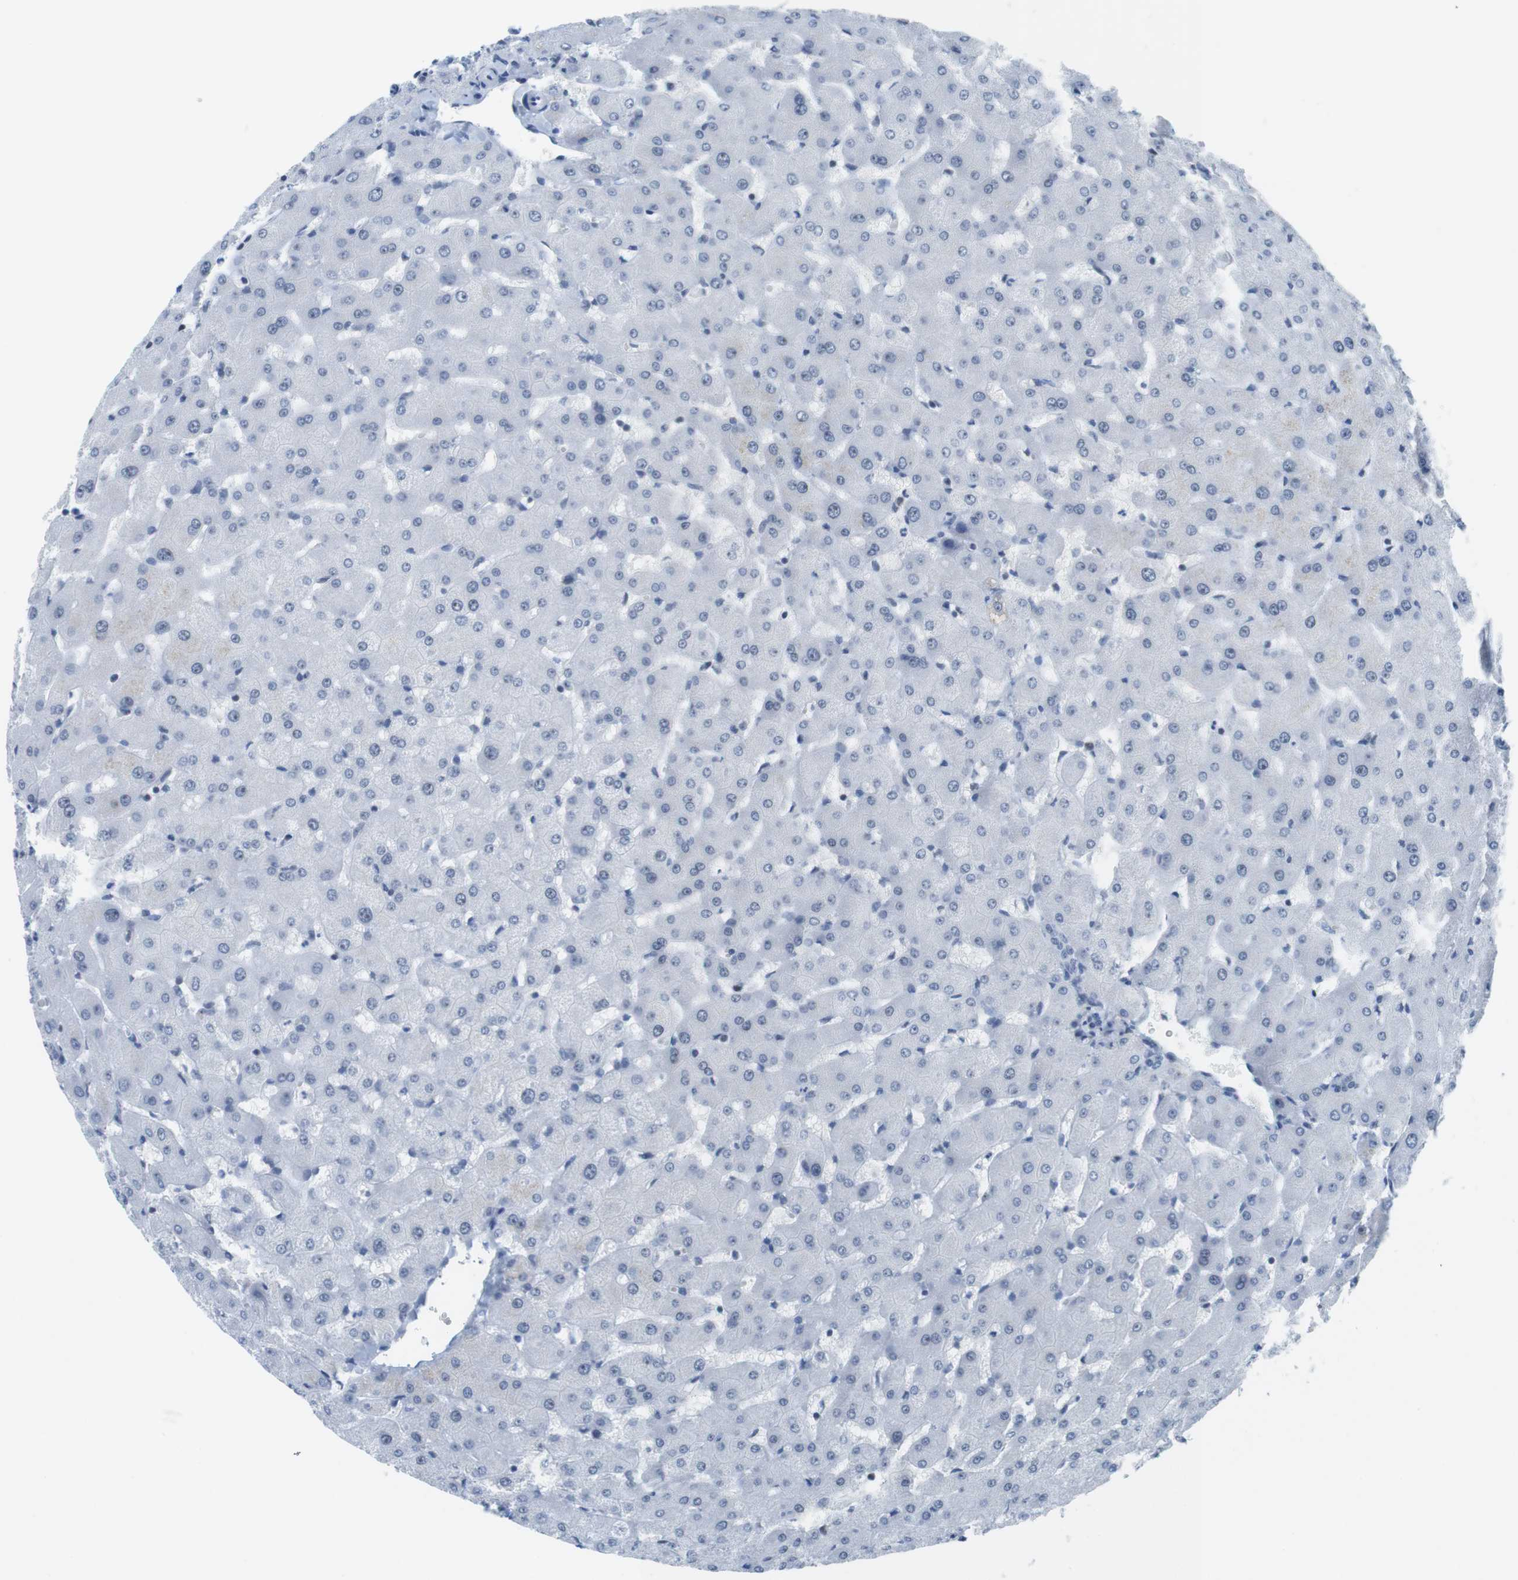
{"staining": {"intensity": "negative", "quantity": "none", "location": "none"}, "tissue": "liver", "cell_type": "Cholangiocytes", "image_type": "normal", "snomed": [{"axis": "morphology", "description": "Normal tissue, NOS"}, {"axis": "topography", "description": "Liver"}], "caption": "Immunohistochemistry image of normal liver: human liver stained with DAB displays no significant protein positivity in cholangiocytes. Nuclei are stained in blue.", "gene": "NIFK", "patient": {"sex": "female", "age": 63}}